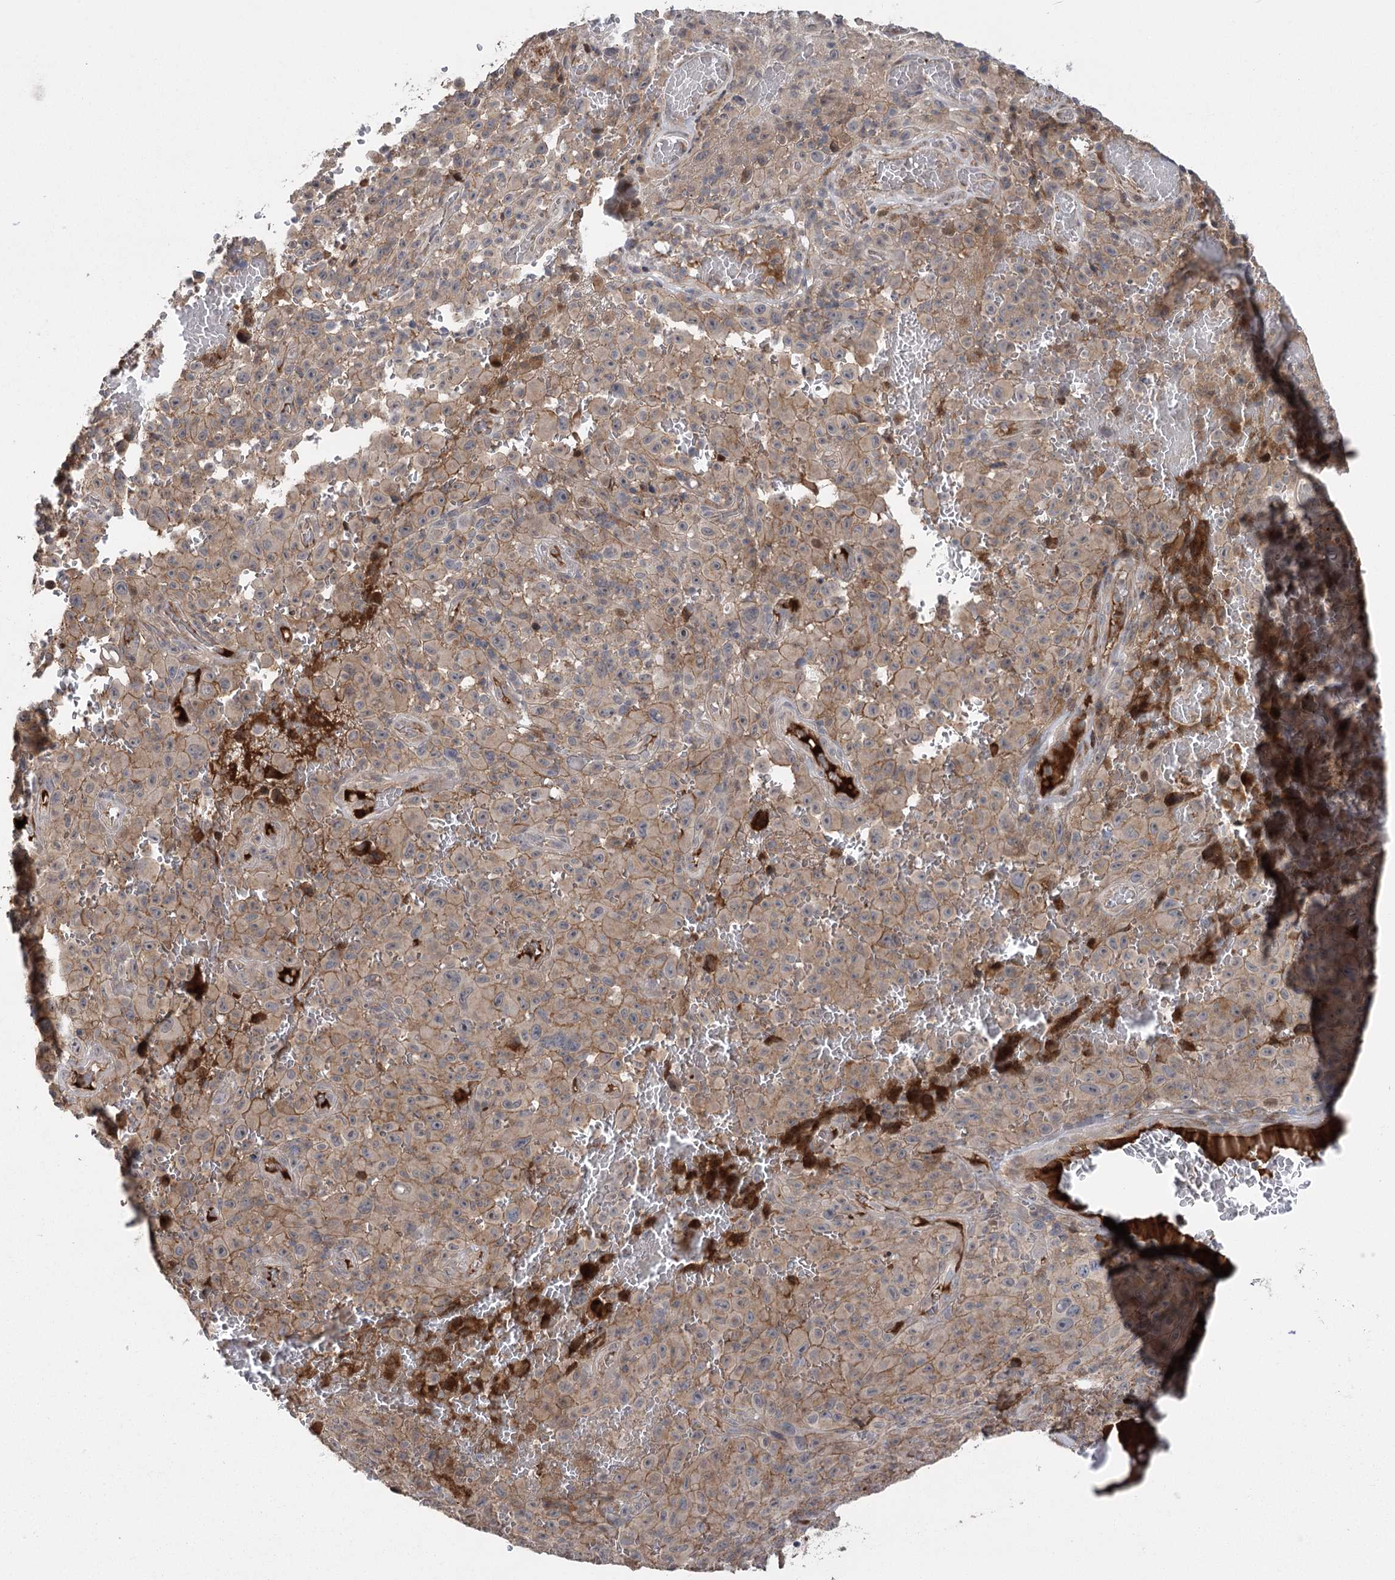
{"staining": {"intensity": "moderate", "quantity": "25%-75%", "location": "cytoplasmic/membranous"}, "tissue": "melanoma", "cell_type": "Tumor cells", "image_type": "cancer", "snomed": [{"axis": "morphology", "description": "Malignant melanoma, NOS"}, {"axis": "topography", "description": "Skin"}], "caption": "Melanoma stained for a protein shows moderate cytoplasmic/membranous positivity in tumor cells. Nuclei are stained in blue.", "gene": "KCNN2", "patient": {"sex": "female", "age": 82}}